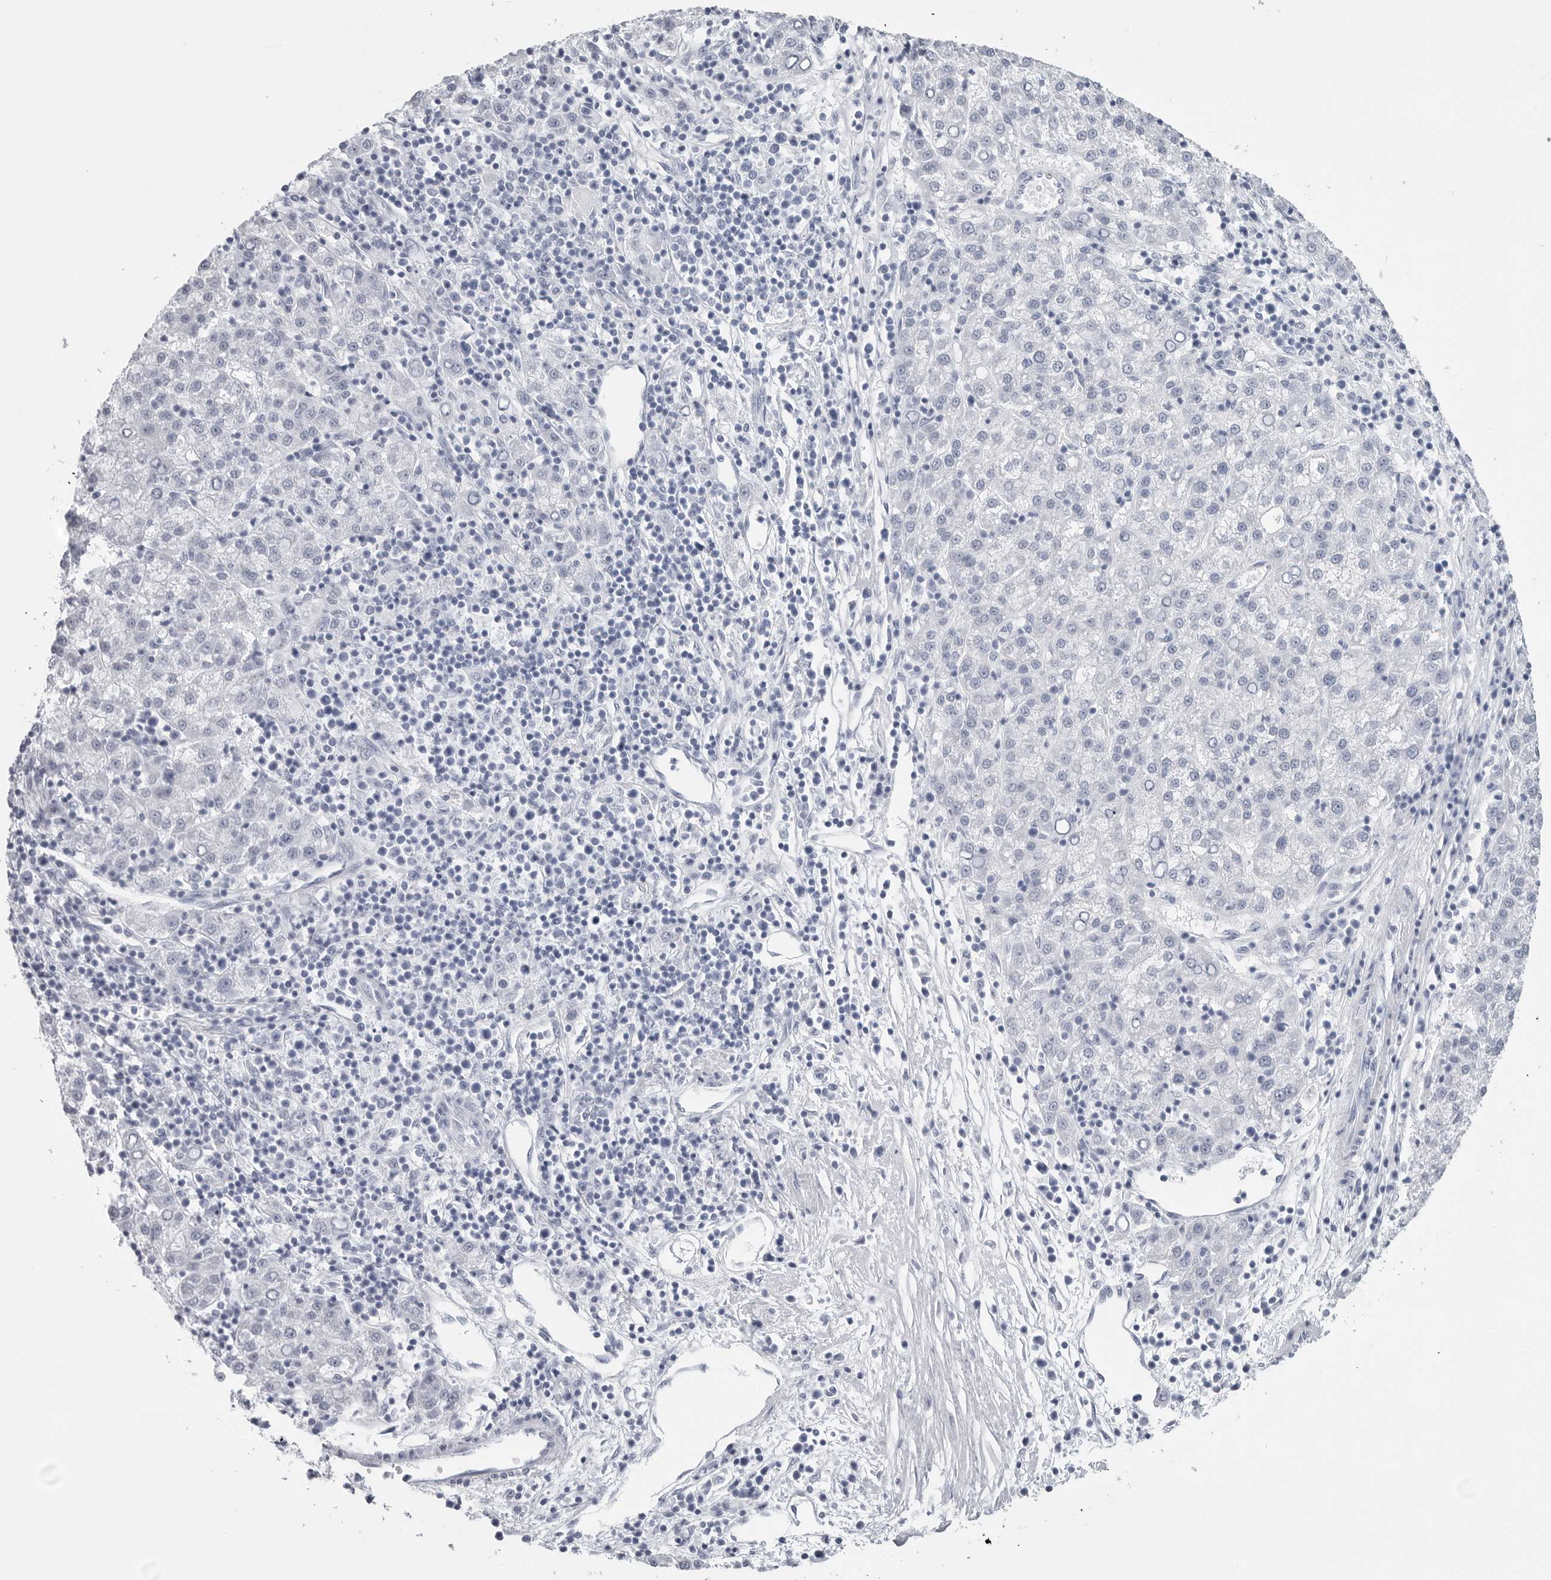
{"staining": {"intensity": "negative", "quantity": "none", "location": "none"}, "tissue": "liver cancer", "cell_type": "Tumor cells", "image_type": "cancer", "snomed": [{"axis": "morphology", "description": "Carcinoma, Hepatocellular, NOS"}, {"axis": "topography", "description": "Liver"}], "caption": "High magnification brightfield microscopy of liver hepatocellular carcinoma stained with DAB (brown) and counterstained with hematoxylin (blue): tumor cells show no significant expression.", "gene": "CST2", "patient": {"sex": "female", "age": 58}}